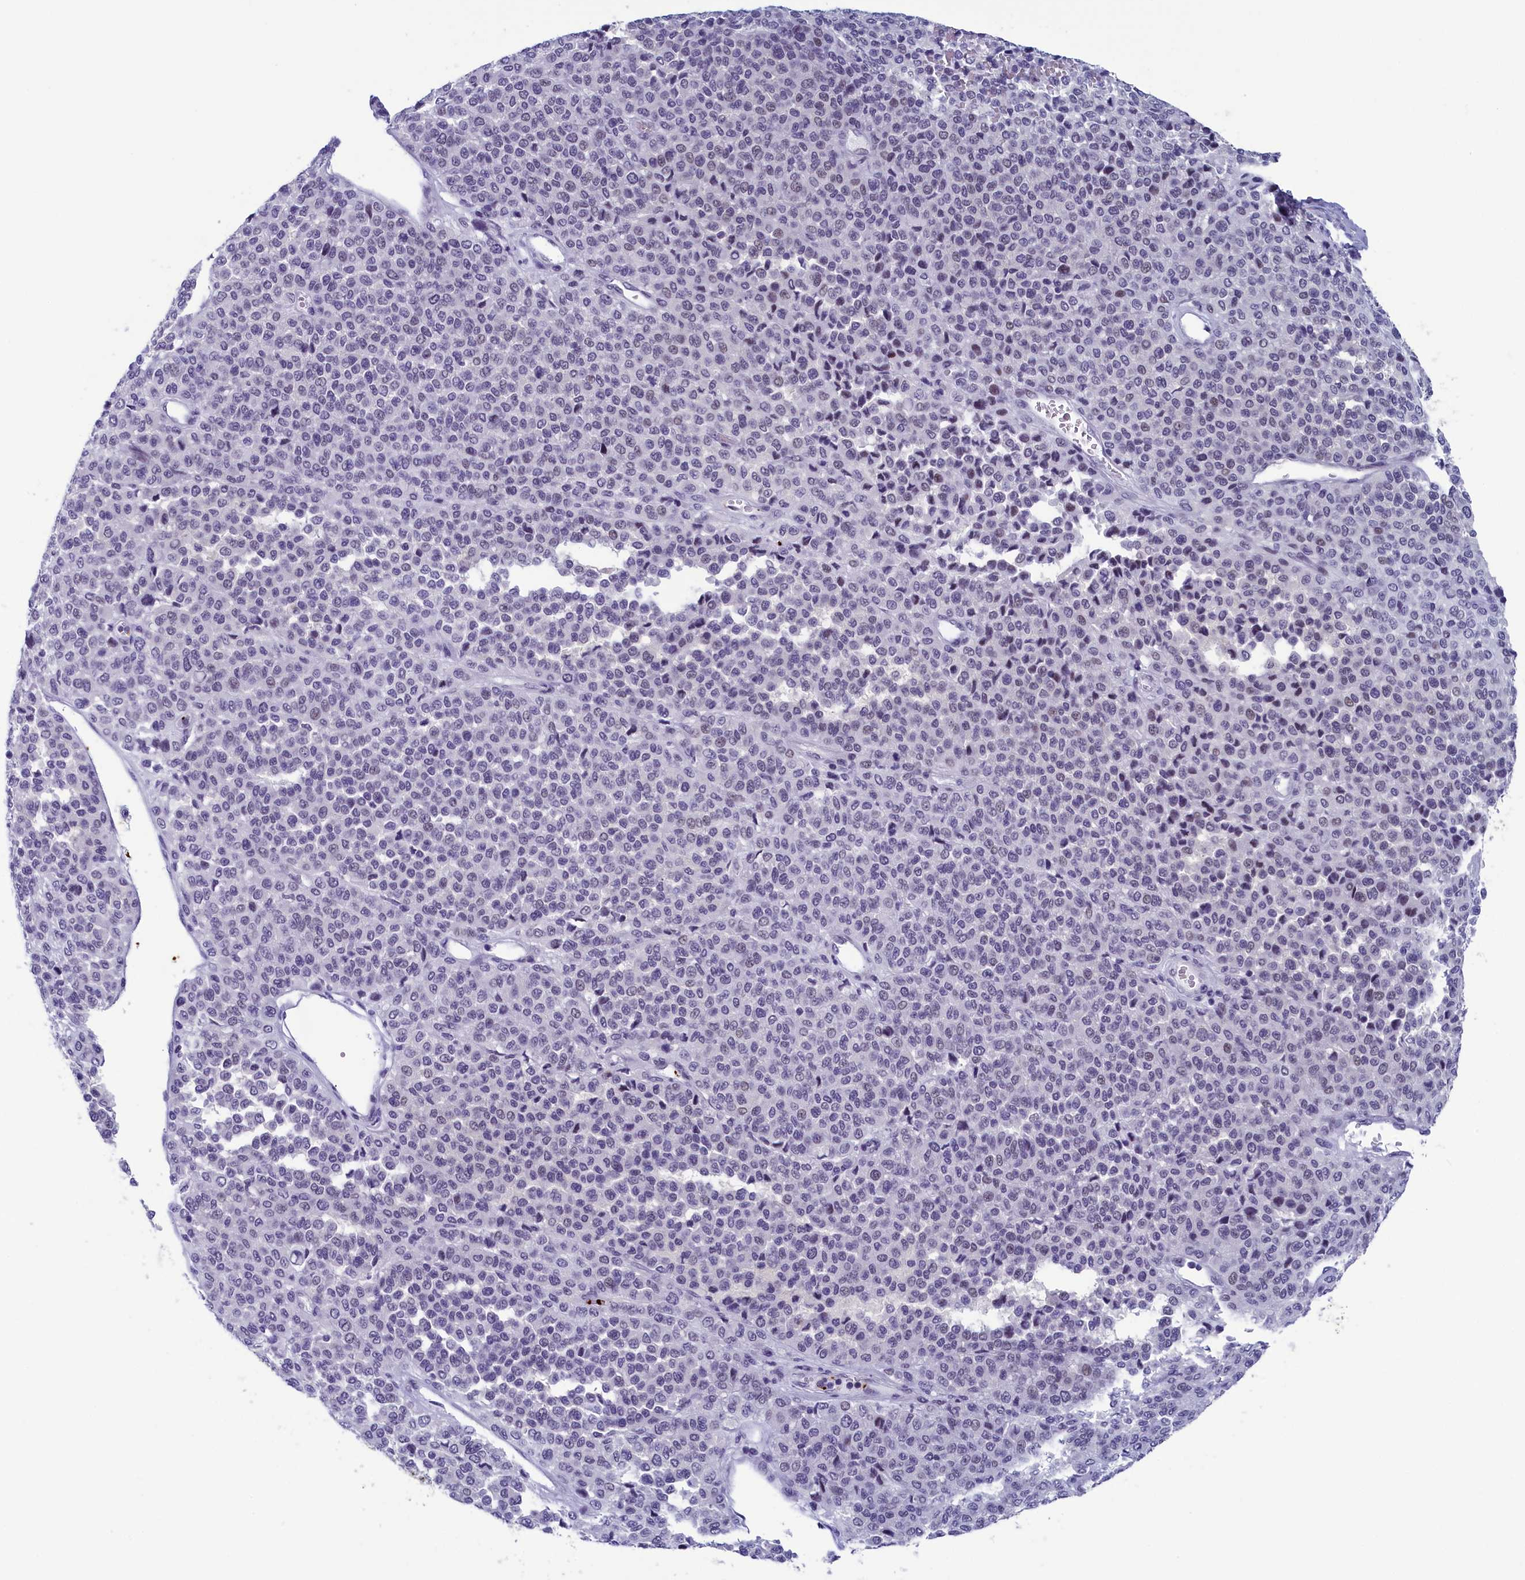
{"staining": {"intensity": "weak", "quantity": "<25%", "location": "nuclear"}, "tissue": "melanoma", "cell_type": "Tumor cells", "image_type": "cancer", "snomed": [{"axis": "morphology", "description": "Malignant melanoma, Metastatic site"}, {"axis": "topography", "description": "Pancreas"}], "caption": "DAB immunohistochemical staining of melanoma displays no significant expression in tumor cells.", "gene": "AIFM2", "patient": {"sex": "female", "age": 30}}